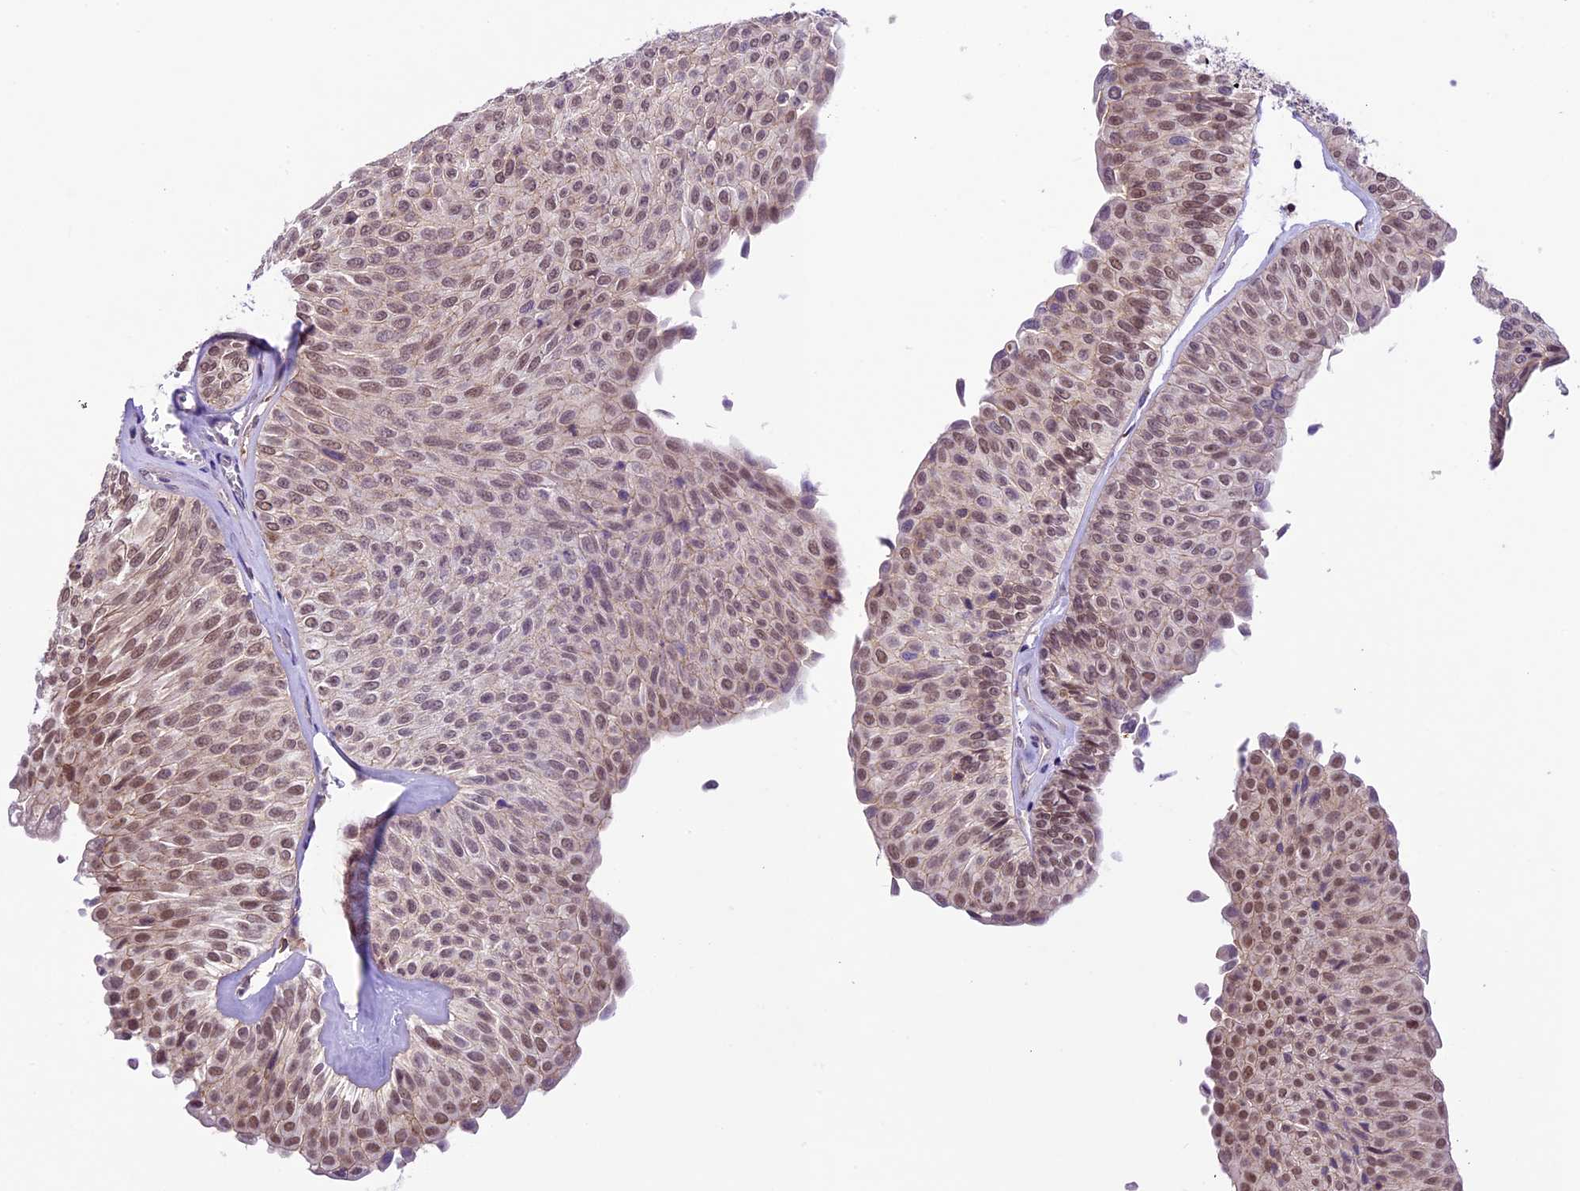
{"staining": {"intensity": "moderate", "quantity": "25%-75%", "location": "nuclear"}, "tissue": "urothelial cancer", "cell_type": "Tumor cells", "image_type": "cancer", "snomed": [{"axis": "morphology", "description": "Urothelial carcinoma, Low grade"}, {"axis": "topography", "description": "Urinary bladder"}], "caption": "Tumor cells show medium levels of moderate nuclear expression in about 25%-75% of cells in urothelial cancer.", "gene": "SHKBP1", "patient": {"sex": "male", "age": 78}}